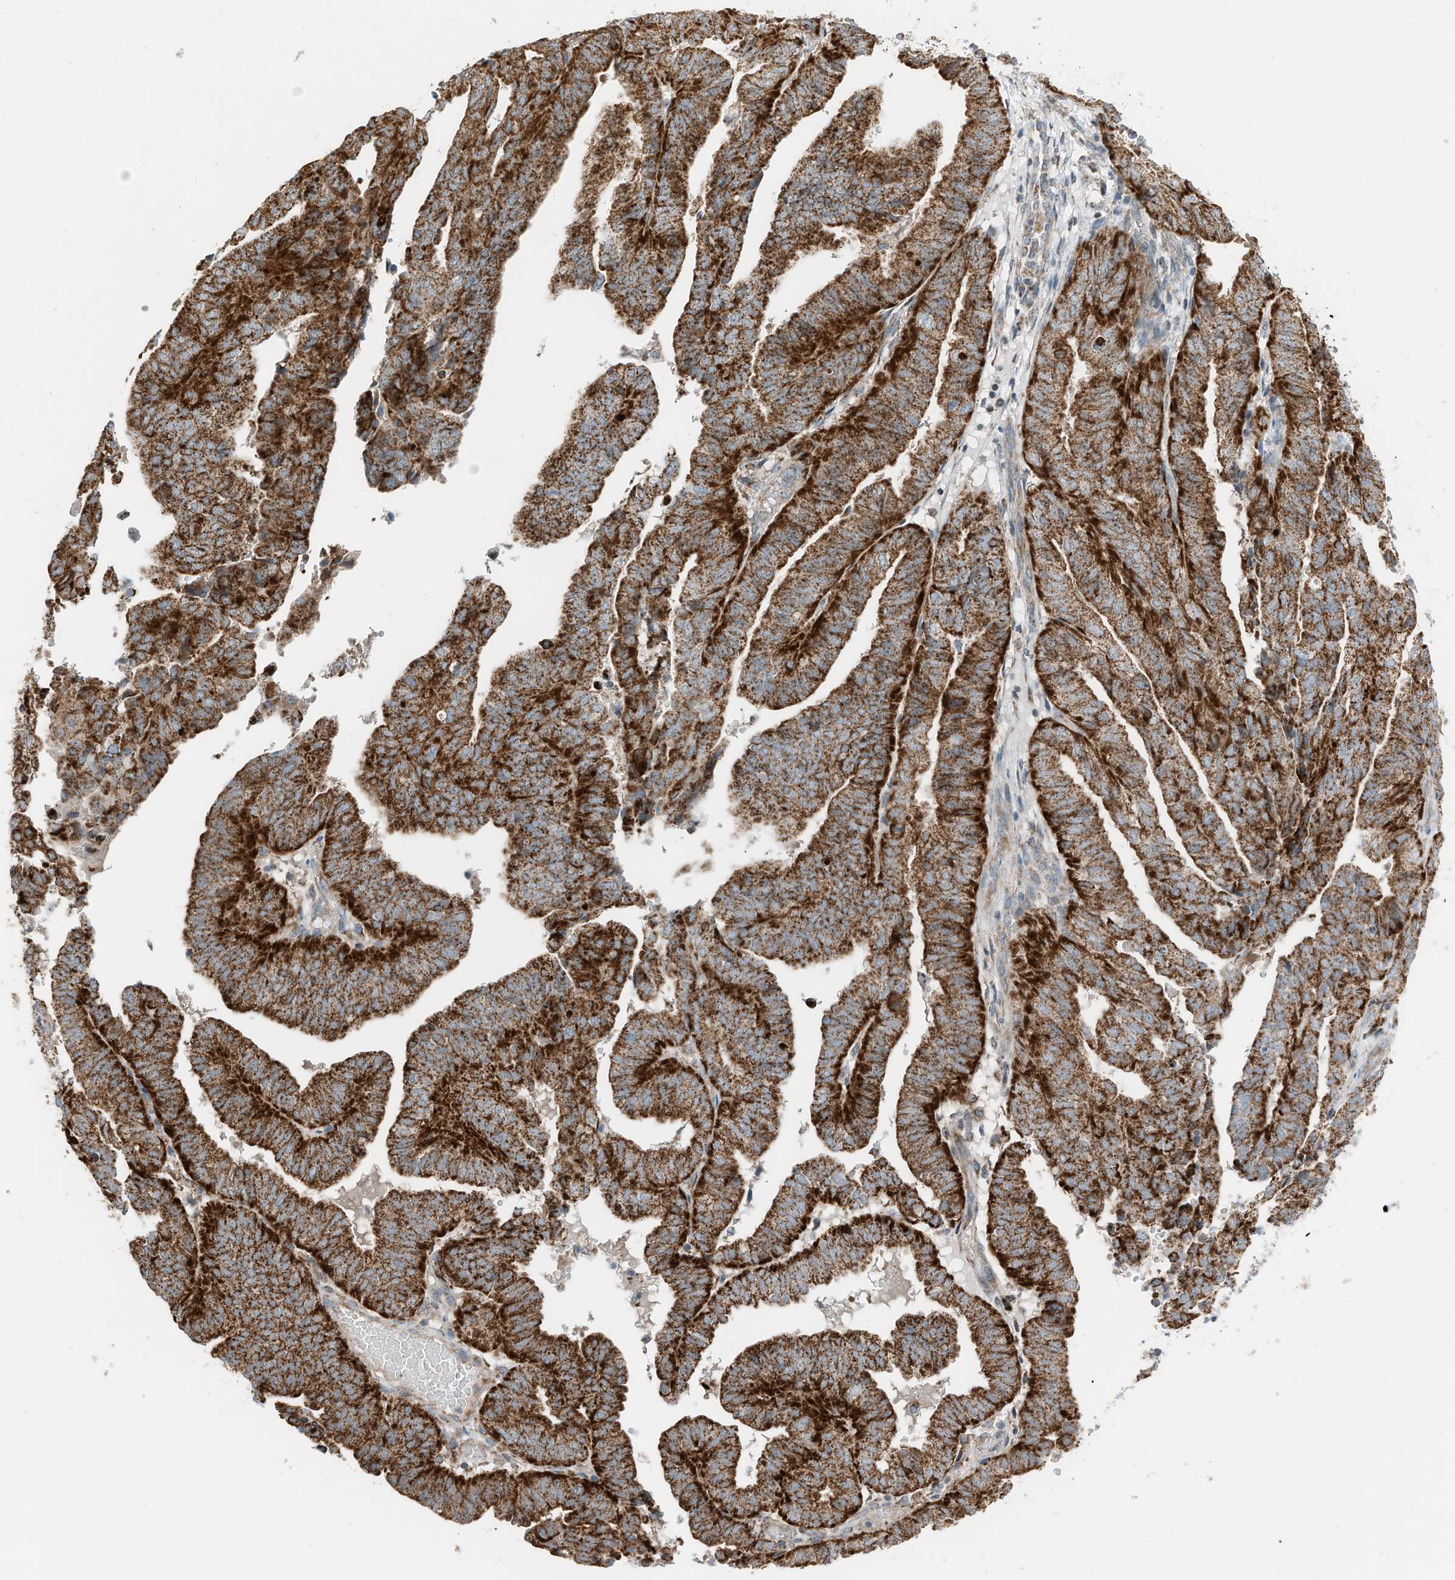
{"staining": {"intensity": "strong", "quantity": ">75%", "location": "cytoplasmic/membranous"}, "tissue": "endometrial cancer", "cell_type": "Tumor cells", "image_type": "cancer", "snomed": [{"axis": "morphology", "description": "Adenocarcinoma, NOS"}, {"axis": "topography", "description": "Uterus"}], "caption": "Tumor cells reveal high levels of strong cytoplasmic/membranous expression in approximately >75% of cells in endometrial adenocarcinoma. (brown staining indicates protein expression, while blue staining denotes nuclei).", "gene": "RMND1", "patient": {"sex": "female", "age": 77}}